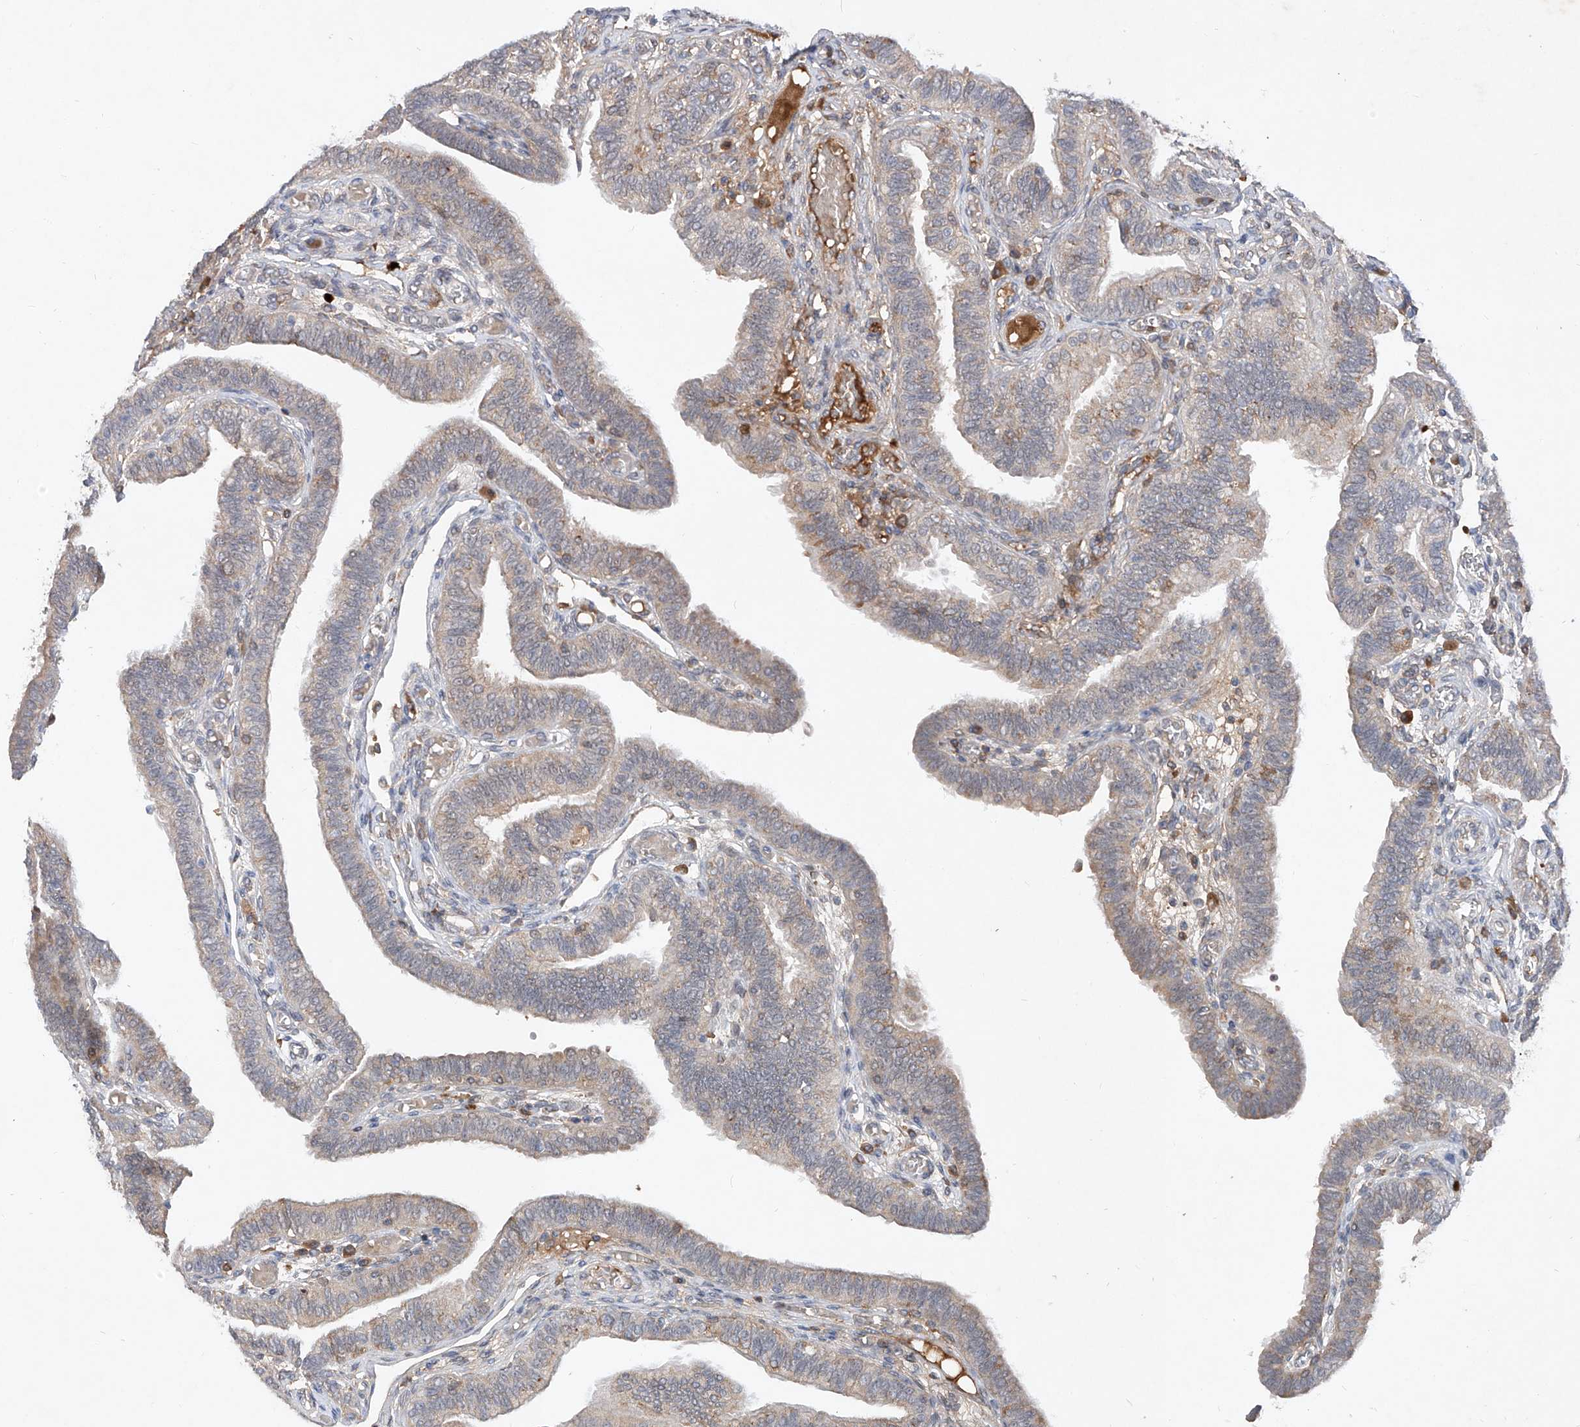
{"staining": {"intensity": "weak", "quantity": "25%-75%", "location": "cytoplasmic/membranous,nuclear"}, "tissue": "fallopian tube", "cell_type": "Glandular cells", "image_type": "normal", "snomed": [{"axis": "morphology", "description": "Normal tissue, NOS"}, {"axis": "topography", "description": "Fallopian tube"}], "caption": "Fallopian tube stained for a protein reveals weak cytoplasmic/membranous,nuclear positivity in glandular cells. (DAB = brown stain, brightfield microscopy at high magnification).", "gene": "FAM135A", "patient": {"sex": "female", "age": 39}}